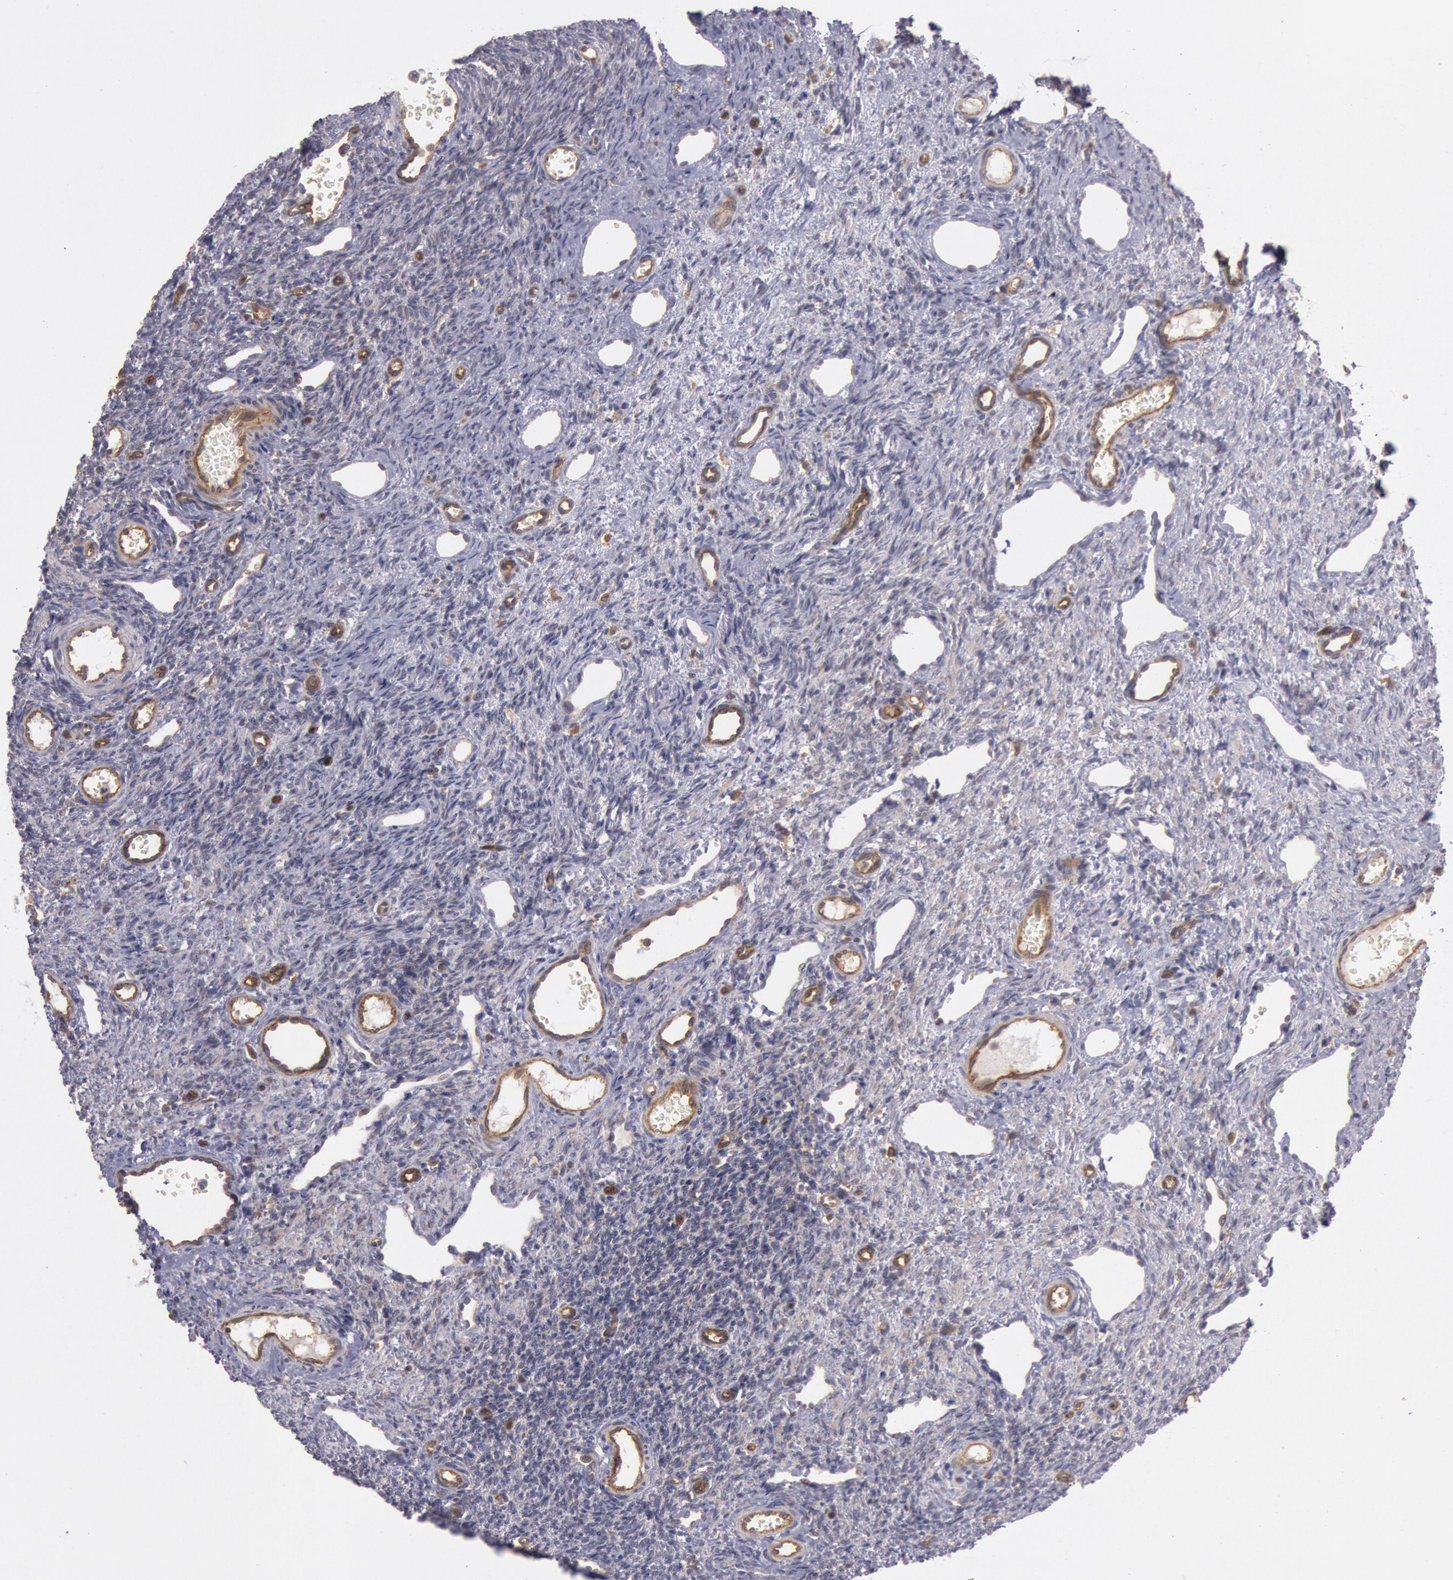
{"staining": {"intensity": "weak", "quantity": "<25%", "location": "cytoplasmic/membranous"}, "tissue": "ovary", "cell_type": "Ovarian stroma cells", "image_type": "normal", "snomed": [{"axis": "morphology", "description": "Normal tissue, NOS"}, {"axis": "topography", "description": "Ovary"}], "caption": "This is an immunohistochemistry histopathology image of benign ovary. There is no positivity in ovarian stroma cells.", "gene": "TRIB2", "patient": {"sex": "female", "age": 33}}